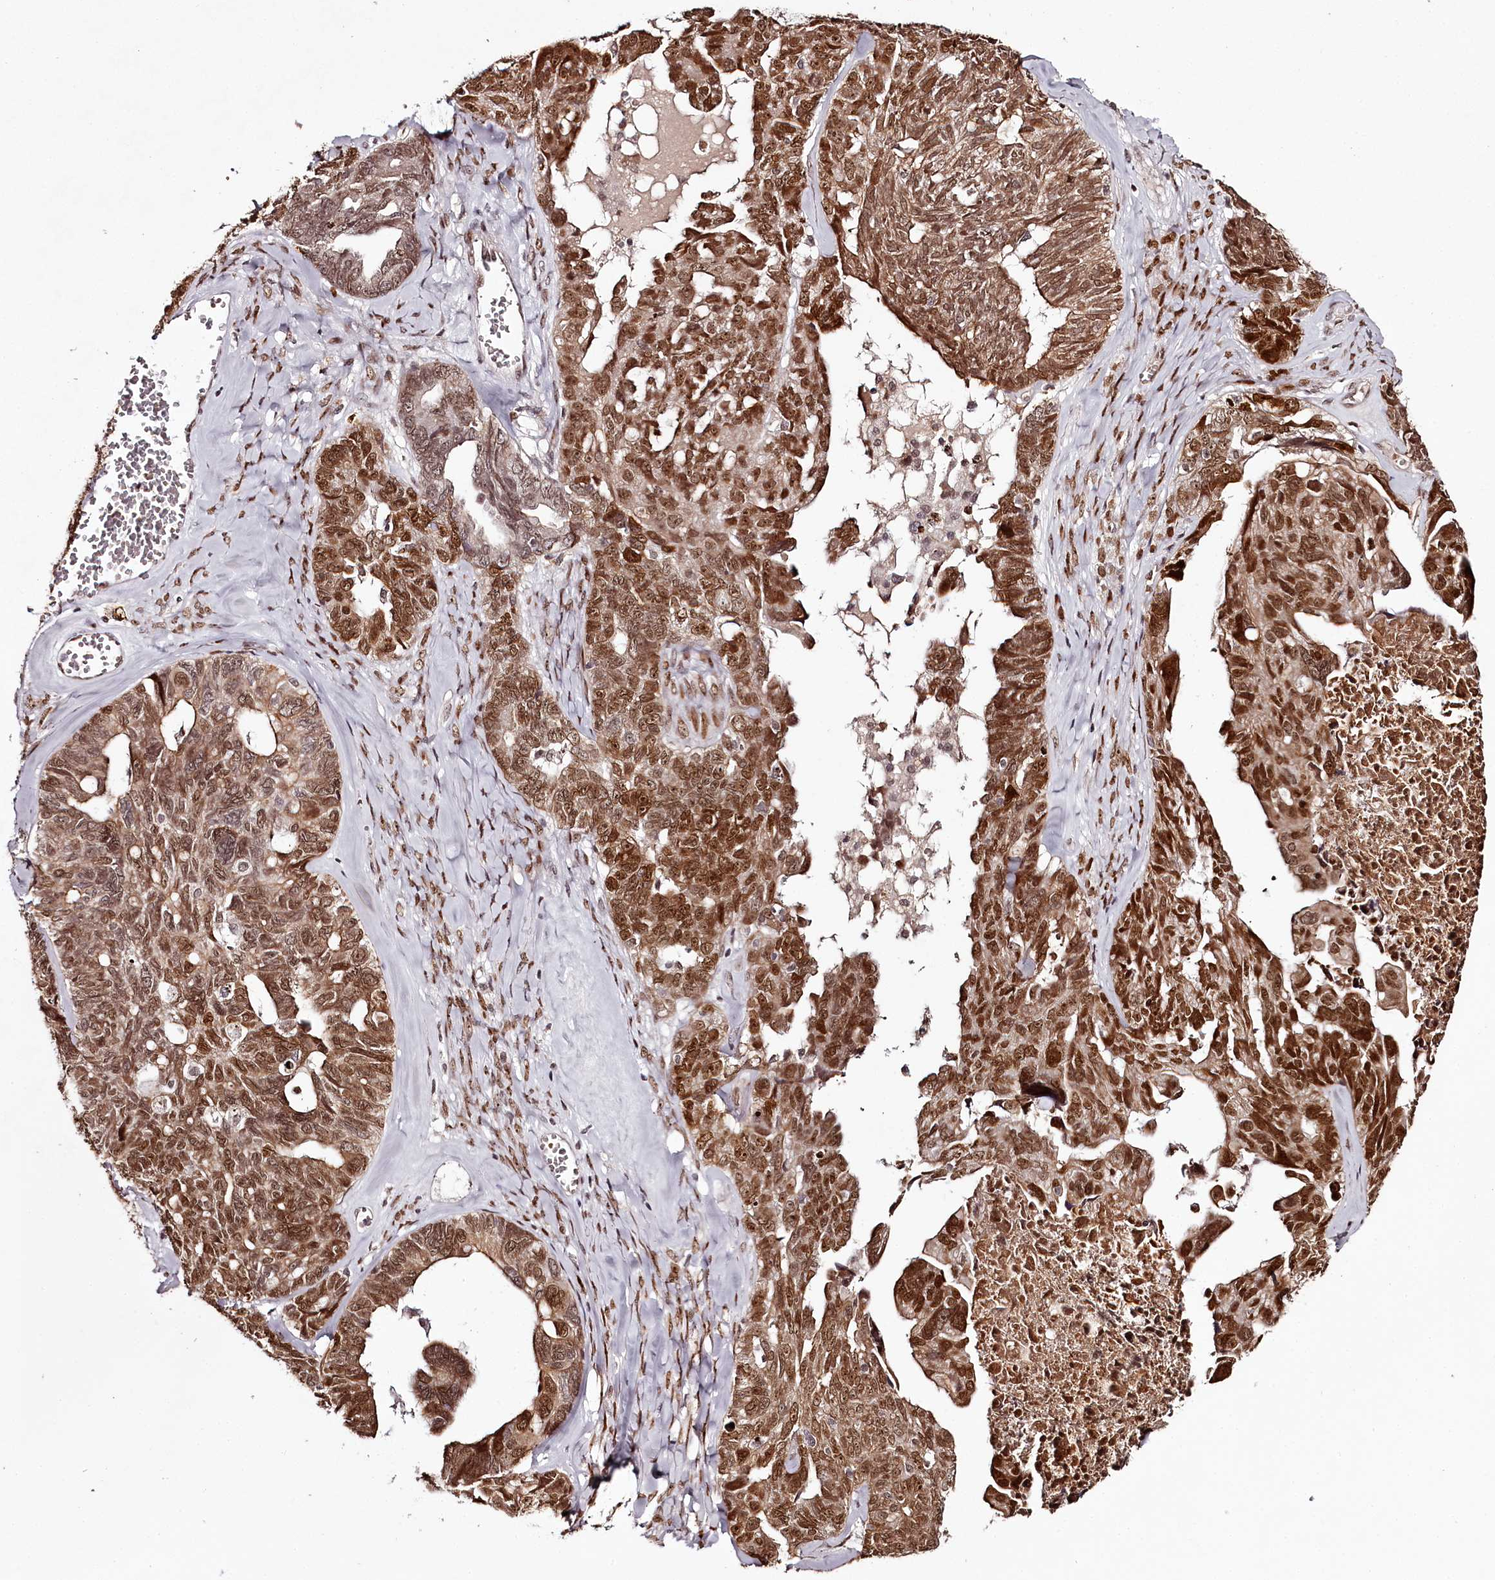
{"staining": {"intensity": "moderate", "quantity": ">75%", "location": "cytoplasmic/membranous,nuclear"}, "tissue": "ovarian cancer", "cell_type": "Tumor cells", "image_type": "cancer", "snomed": [{"axis": "morphology", "description": "Cystadenocarcinoma, serous, NOS"}, {"axis": "topography", "description": "Ovary"}], "caption": "A brown stain labels moderate cytoplasmic/membranous and nuclear staining of a protein in human serous cystadenocarcinoma (ovarian) tumor cells.", "gene": "THYN1", "patient": {"sex": "female", "age": 79}}